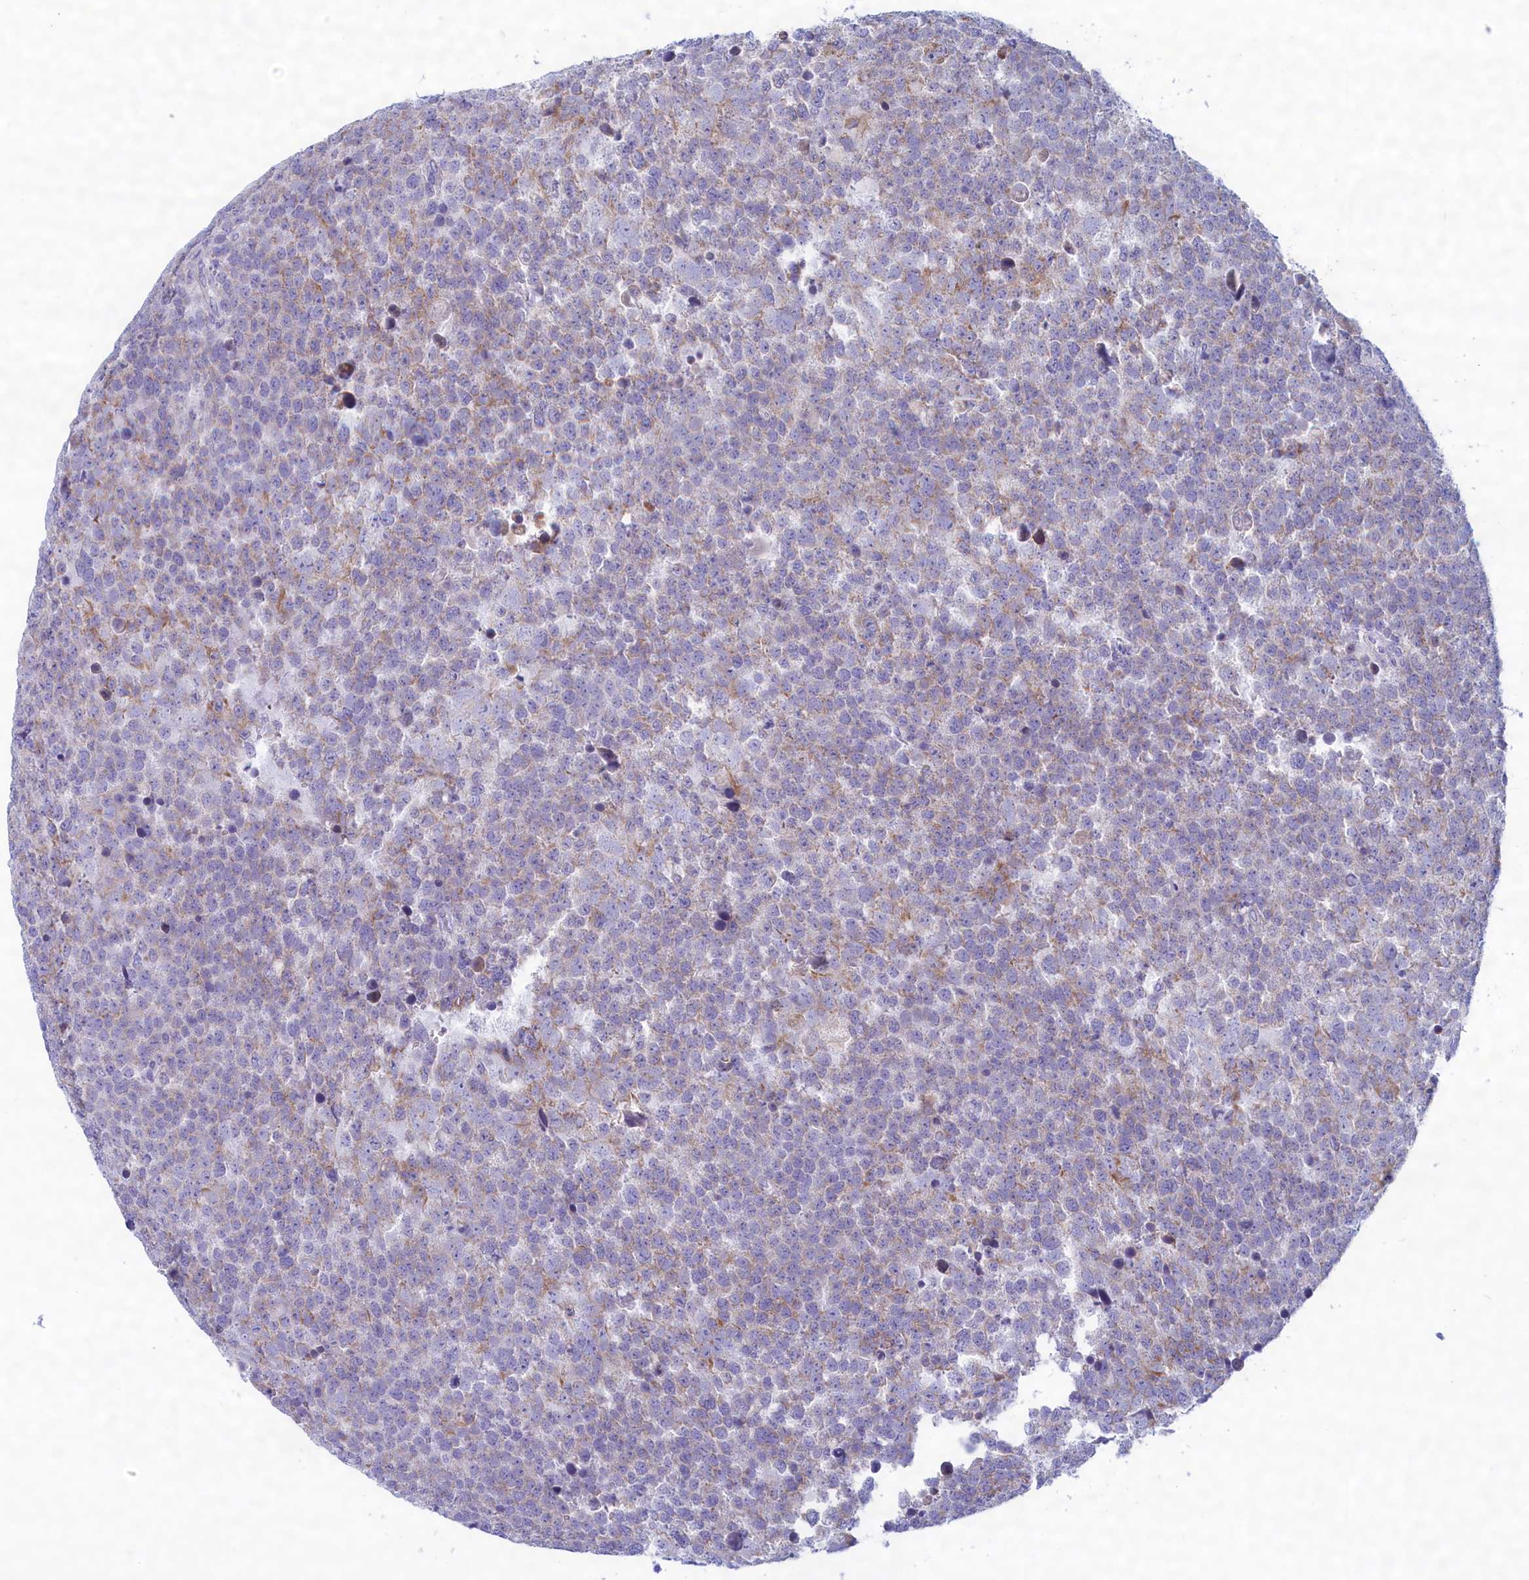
{"staining": {"intensity": "weak", "quantity": "<25%", "location": "cytoplasmic/membranous"}, "tissue": "testis cancer", "cell_type": "Tumor cells", "image_type": "cancer", "snomed": [{"axis": "morphology", "description": "Seminoma, NOS"}, {"axis": "topography", "description": "Testis"}], "caption": "IHC micrograph of human testis seminoma stained for a protein (brown), which exhibits no staining in tumor cells.", "gene": "MPV17L2", "patient": {"sex": "male", "age": 71}}